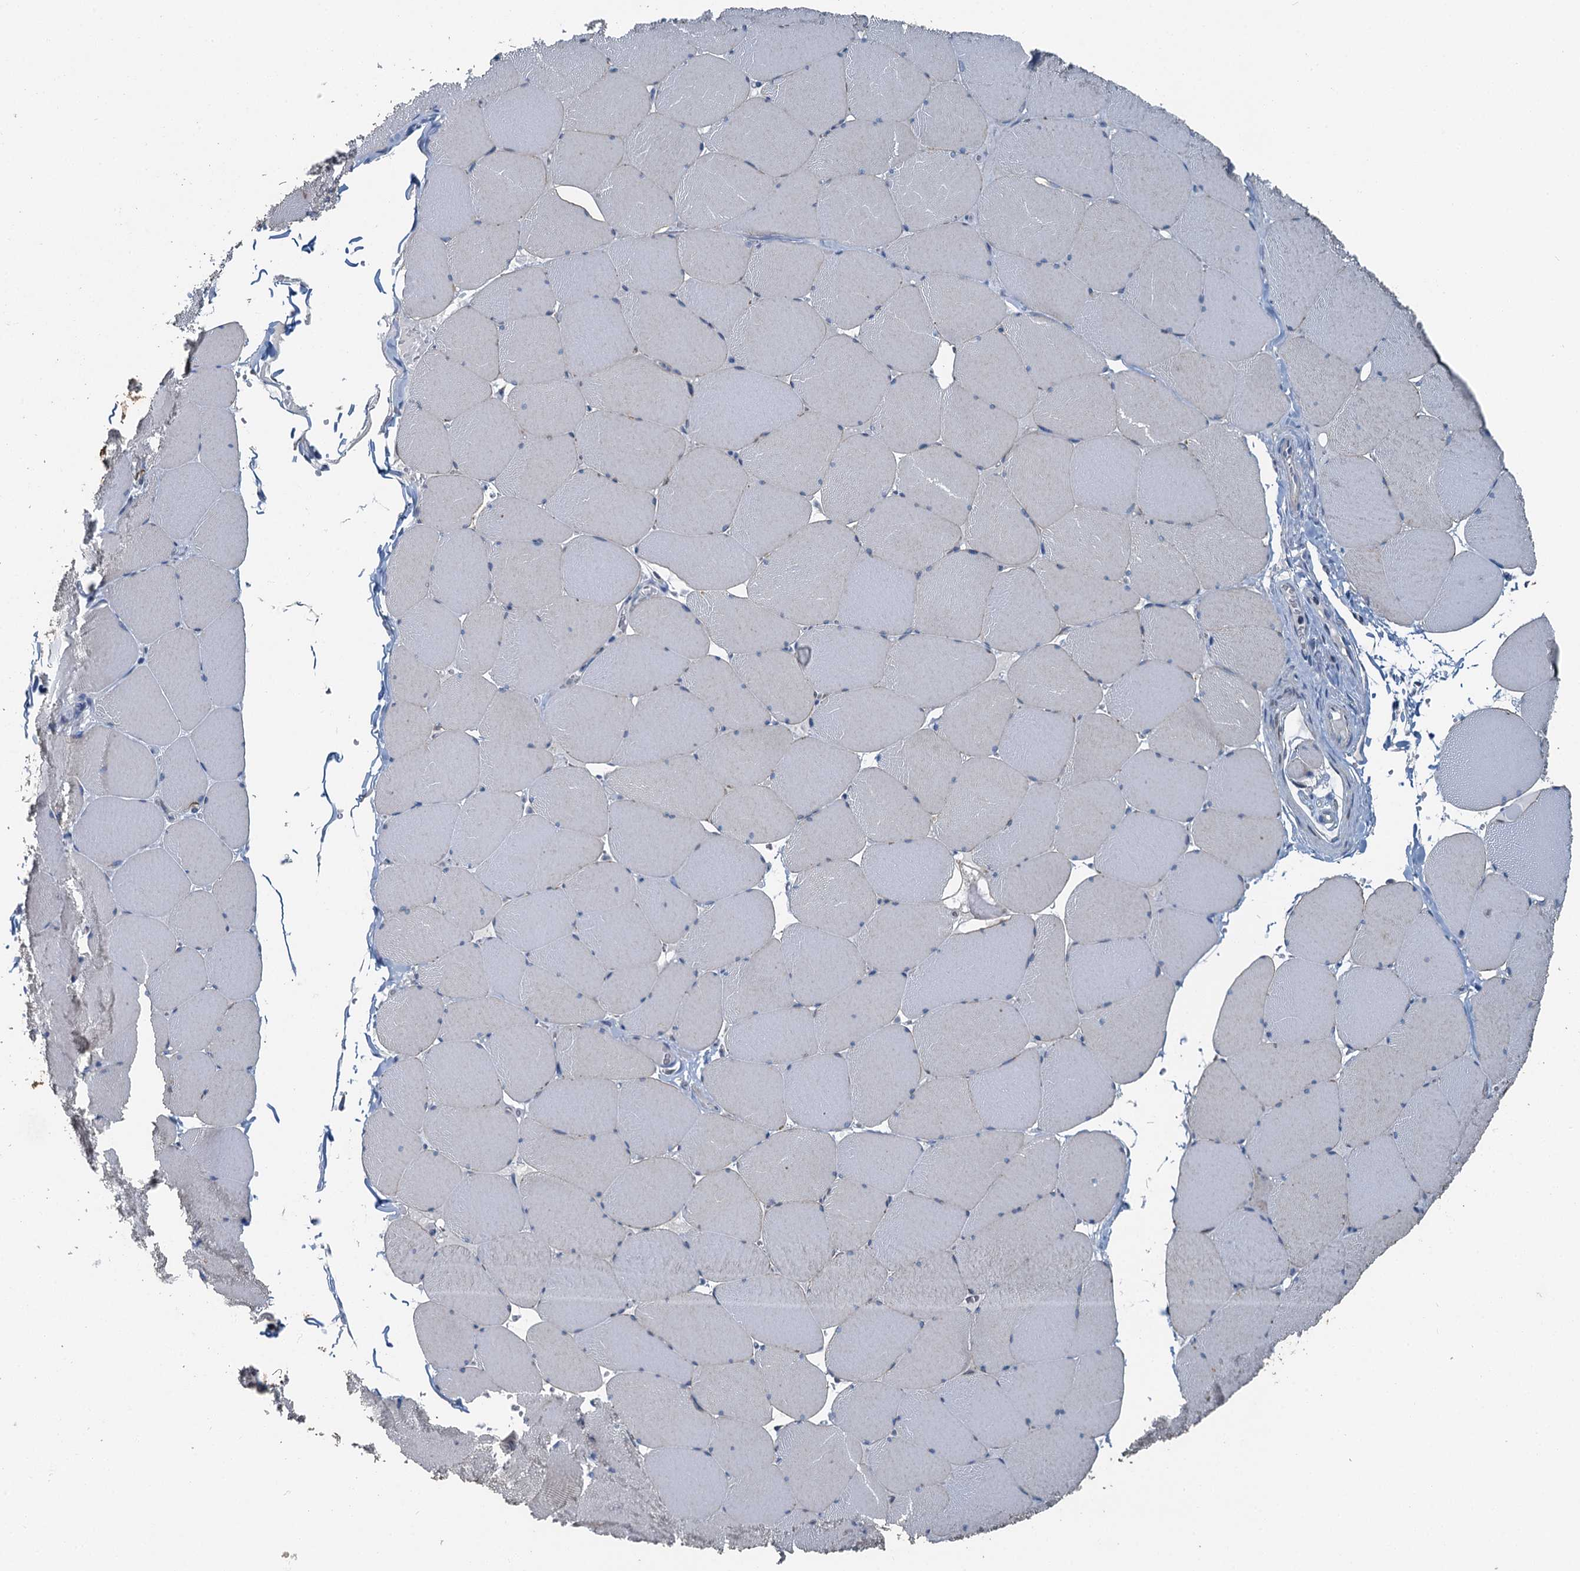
{"staining": {"intensity": "weak", "quantity": "25%-75%", "location": "cytoplasmic/membranous"}, "tissue": "skeletal muscle", "cell_type": "Myocytes", "image_type": "normal", "snomed": [{"axis": "morphology", "description": "Normal tissue, NOS"}, {"axis": "topography", "description": "Skeletal muscle"}, {"axis": "topography", "description": "Head-Neck"}], "caption": "The photomicrograph displays immunohistochemical staining of normal skeletal muscle. There is weak cytoplasmic/membranous expression is appreciated in about 25%-75% of myocytes.", "gene": "C6orf120", "patient": {"sex": "male", "age": 66}}